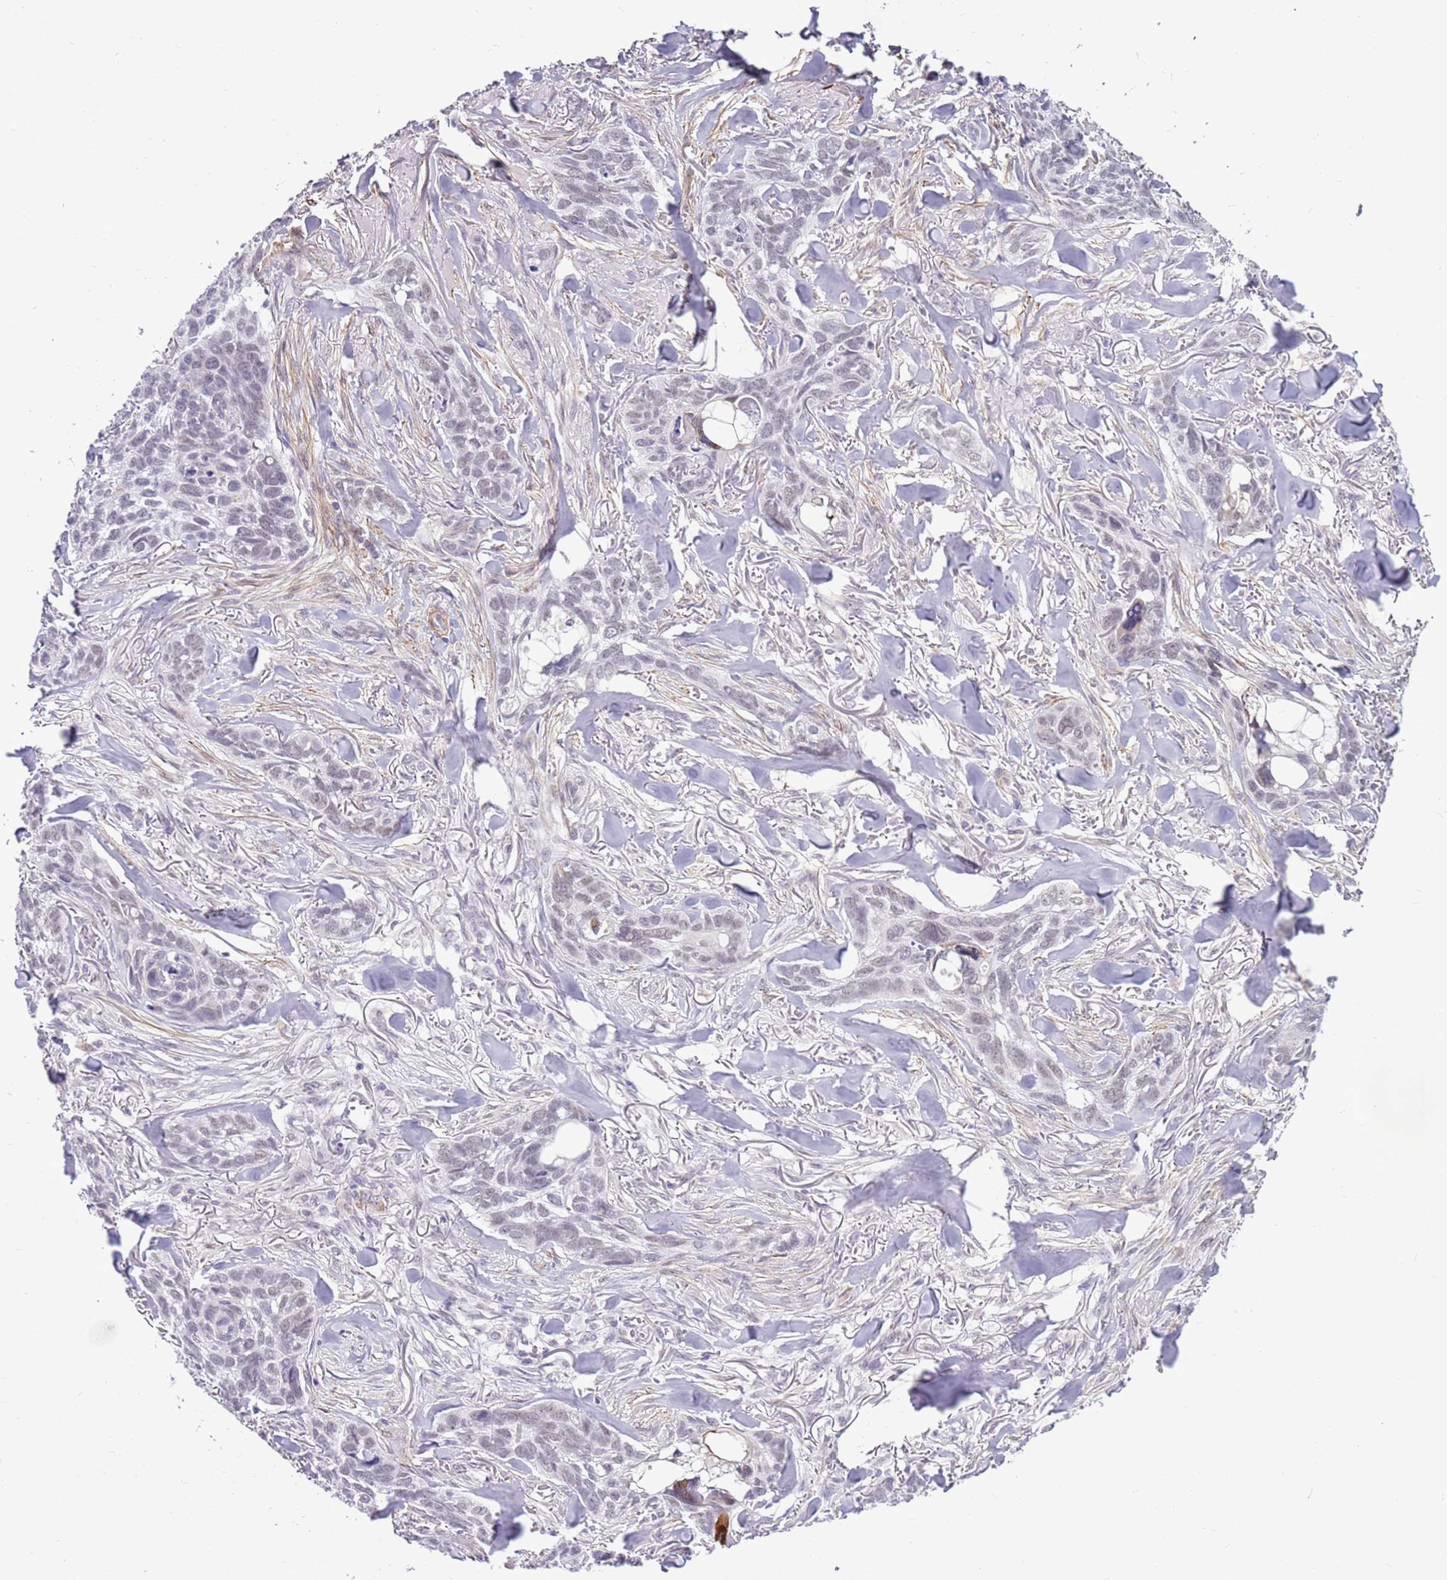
{"staining": {"intensity": "weak", "quantity": "<25%", "location": "nuclear"}, "tissue": "skin cancer", "cell_type": "Tumor cells", "image_type": "cancer", "snomed": [{"axis": "morphology", "description": "Basal cell carcinoma"}, {"axis": "topography", "description": "Skin"}], "caption": "The IHC histopathology image has no significant staining in tumor cells of skin basal cell carcinoma tissue.", "gene": "SMIM4", "patient": {"sex": "male", "age": 86}}